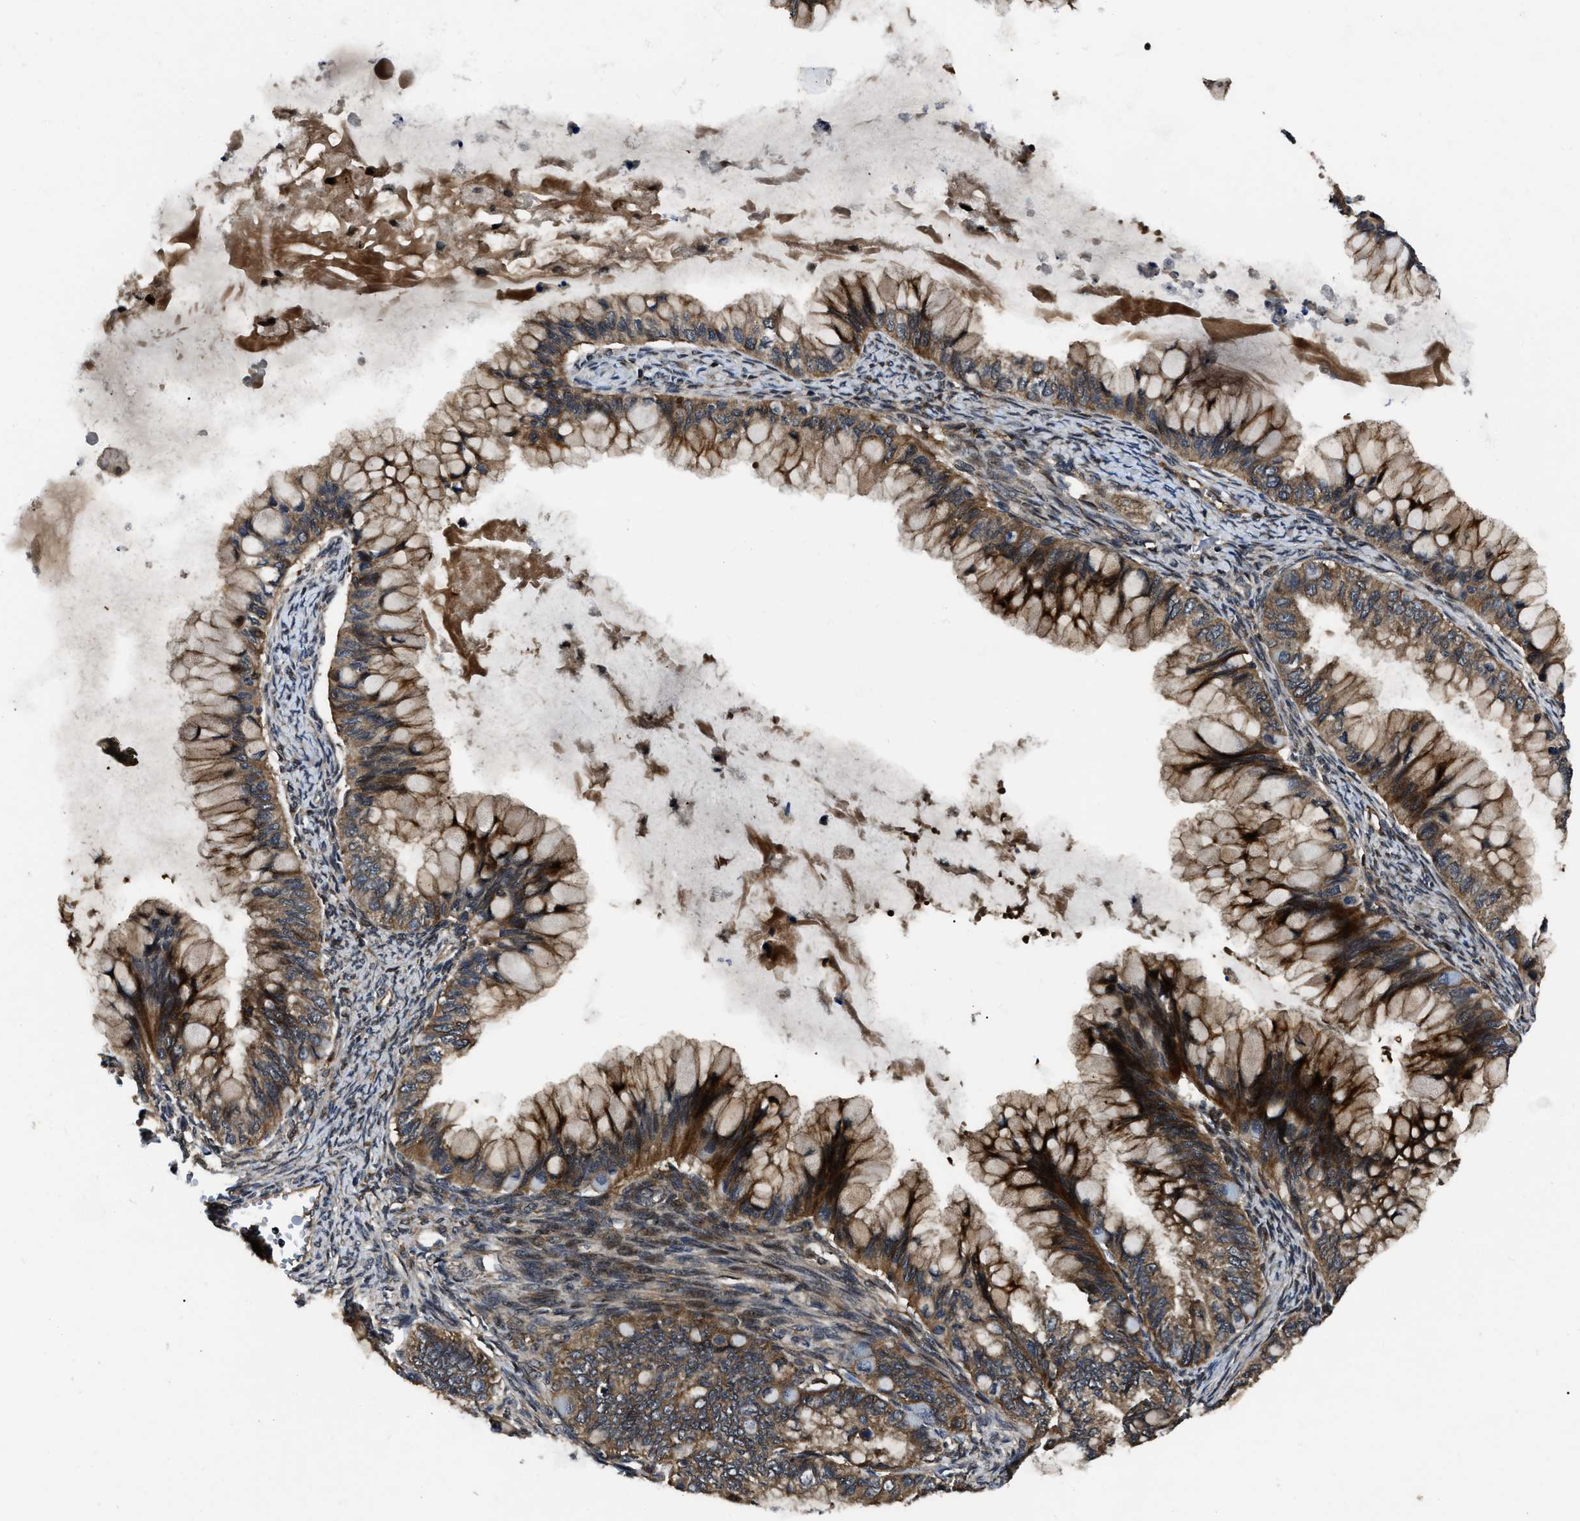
{"staining": {"intensity": "strong", "quantity": ">75%", "location": "cytoplasmic/membranous"}, "tissue": "ovarian cancer", "cell_type": "Tumor cells", "image_type": "cancer", "snomed": [{"axis": "morphology", "description": "Cystadenocarcinoma, mucinous, NOS"}, {"axis": "topography", "description": "Ovary"}], "caption": "A high-resolution photomicrograph shows IHC staining of mucinous cystadenocarcinoma (ovarian), which exhibits strong cytoplasmic/membranous expression in approximately >75% of tumor cells.", "gene": "PPWD1", "patient": {"sex": "female", "age": 80}}